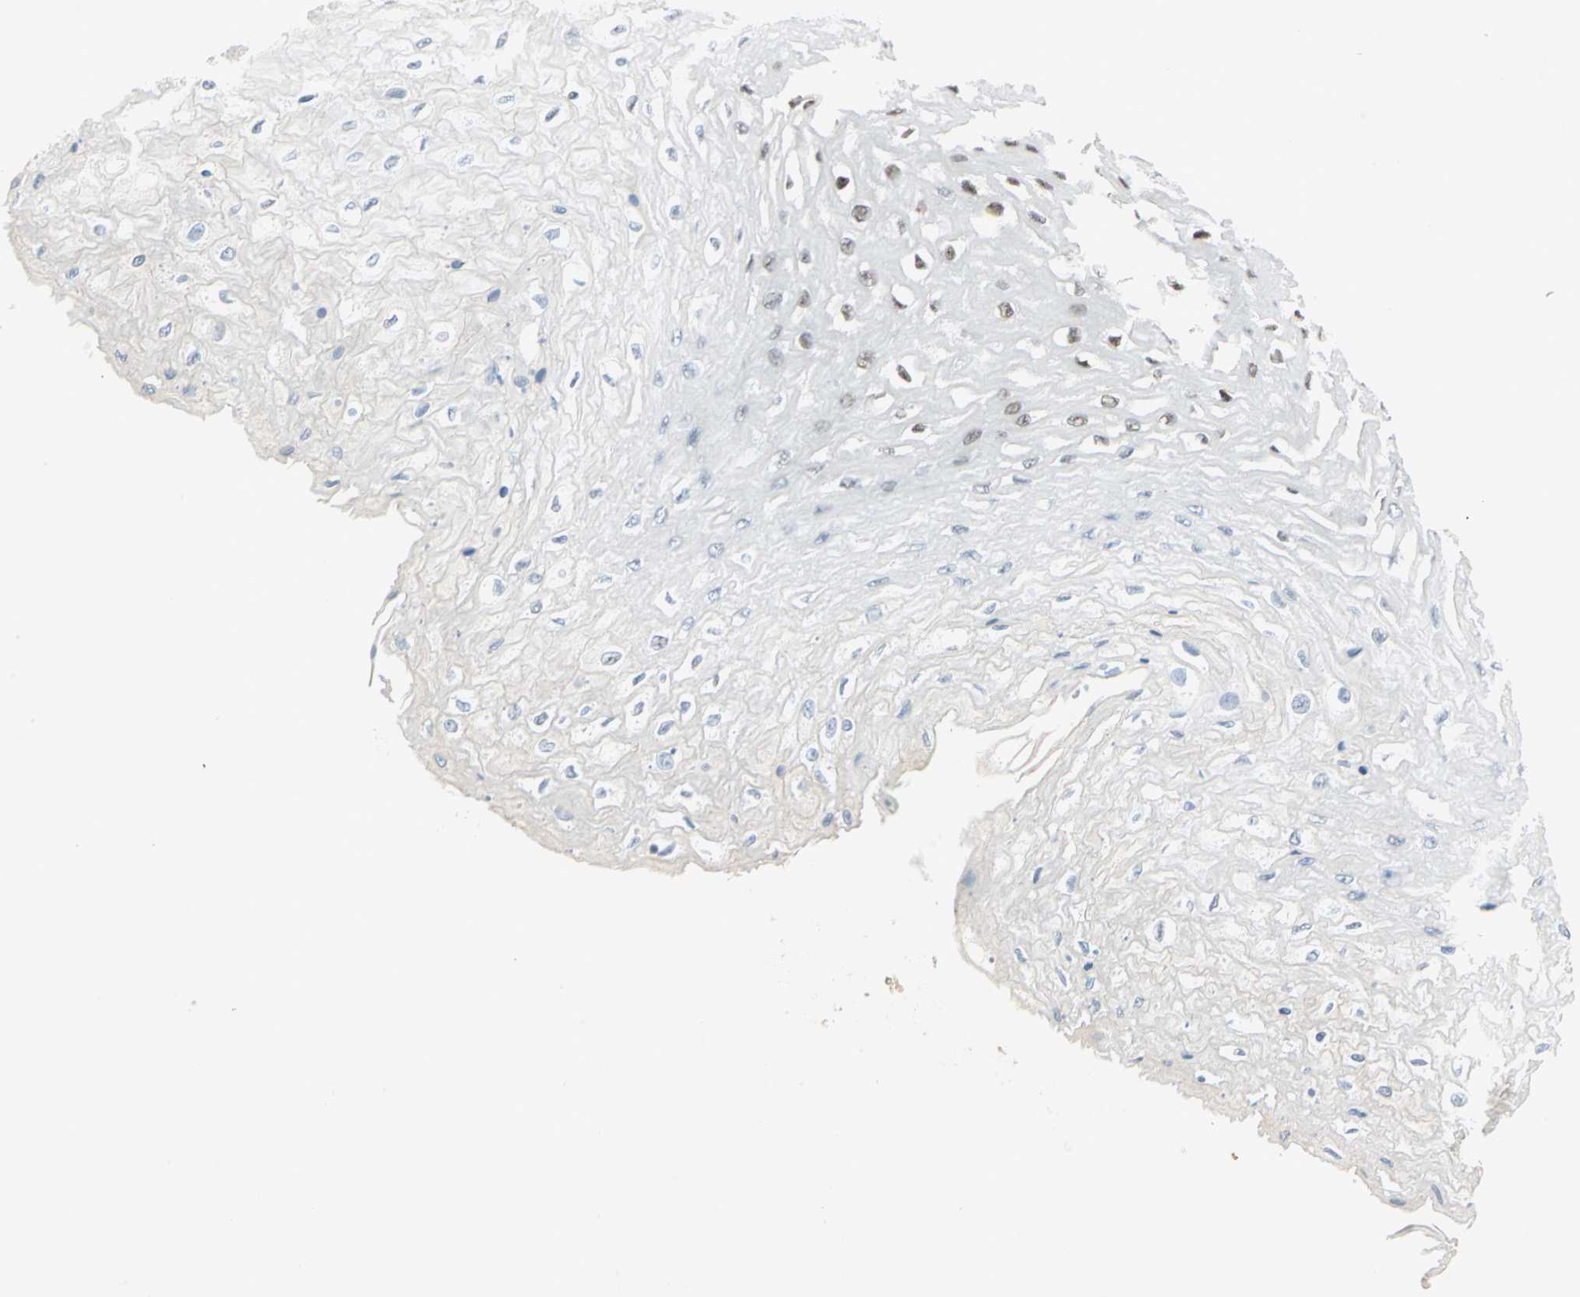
{"staining": {"intensity": "strong", "quantity": "25%-75%", "location": "nuclear"}, "tissue": "esophagus", "cell_type": "Squamous epithelial cells", "image_type": "normal", "snomed": [{"axis": "morphology", "description": "Normal tissue, NOS"}, {"axis": "topography", "description": "Esophagus"}], "caption": "Protein staining exhibits strong nuclear expression in about 25%-75% of squamous epithelial cells in benign esophagus. (DAB (3,3'-diaminobenzidine) IHC with brightfield microscopy, high magnification).", "gene": "MTMR10", "patient": {"sex": "female", "age": 72}}